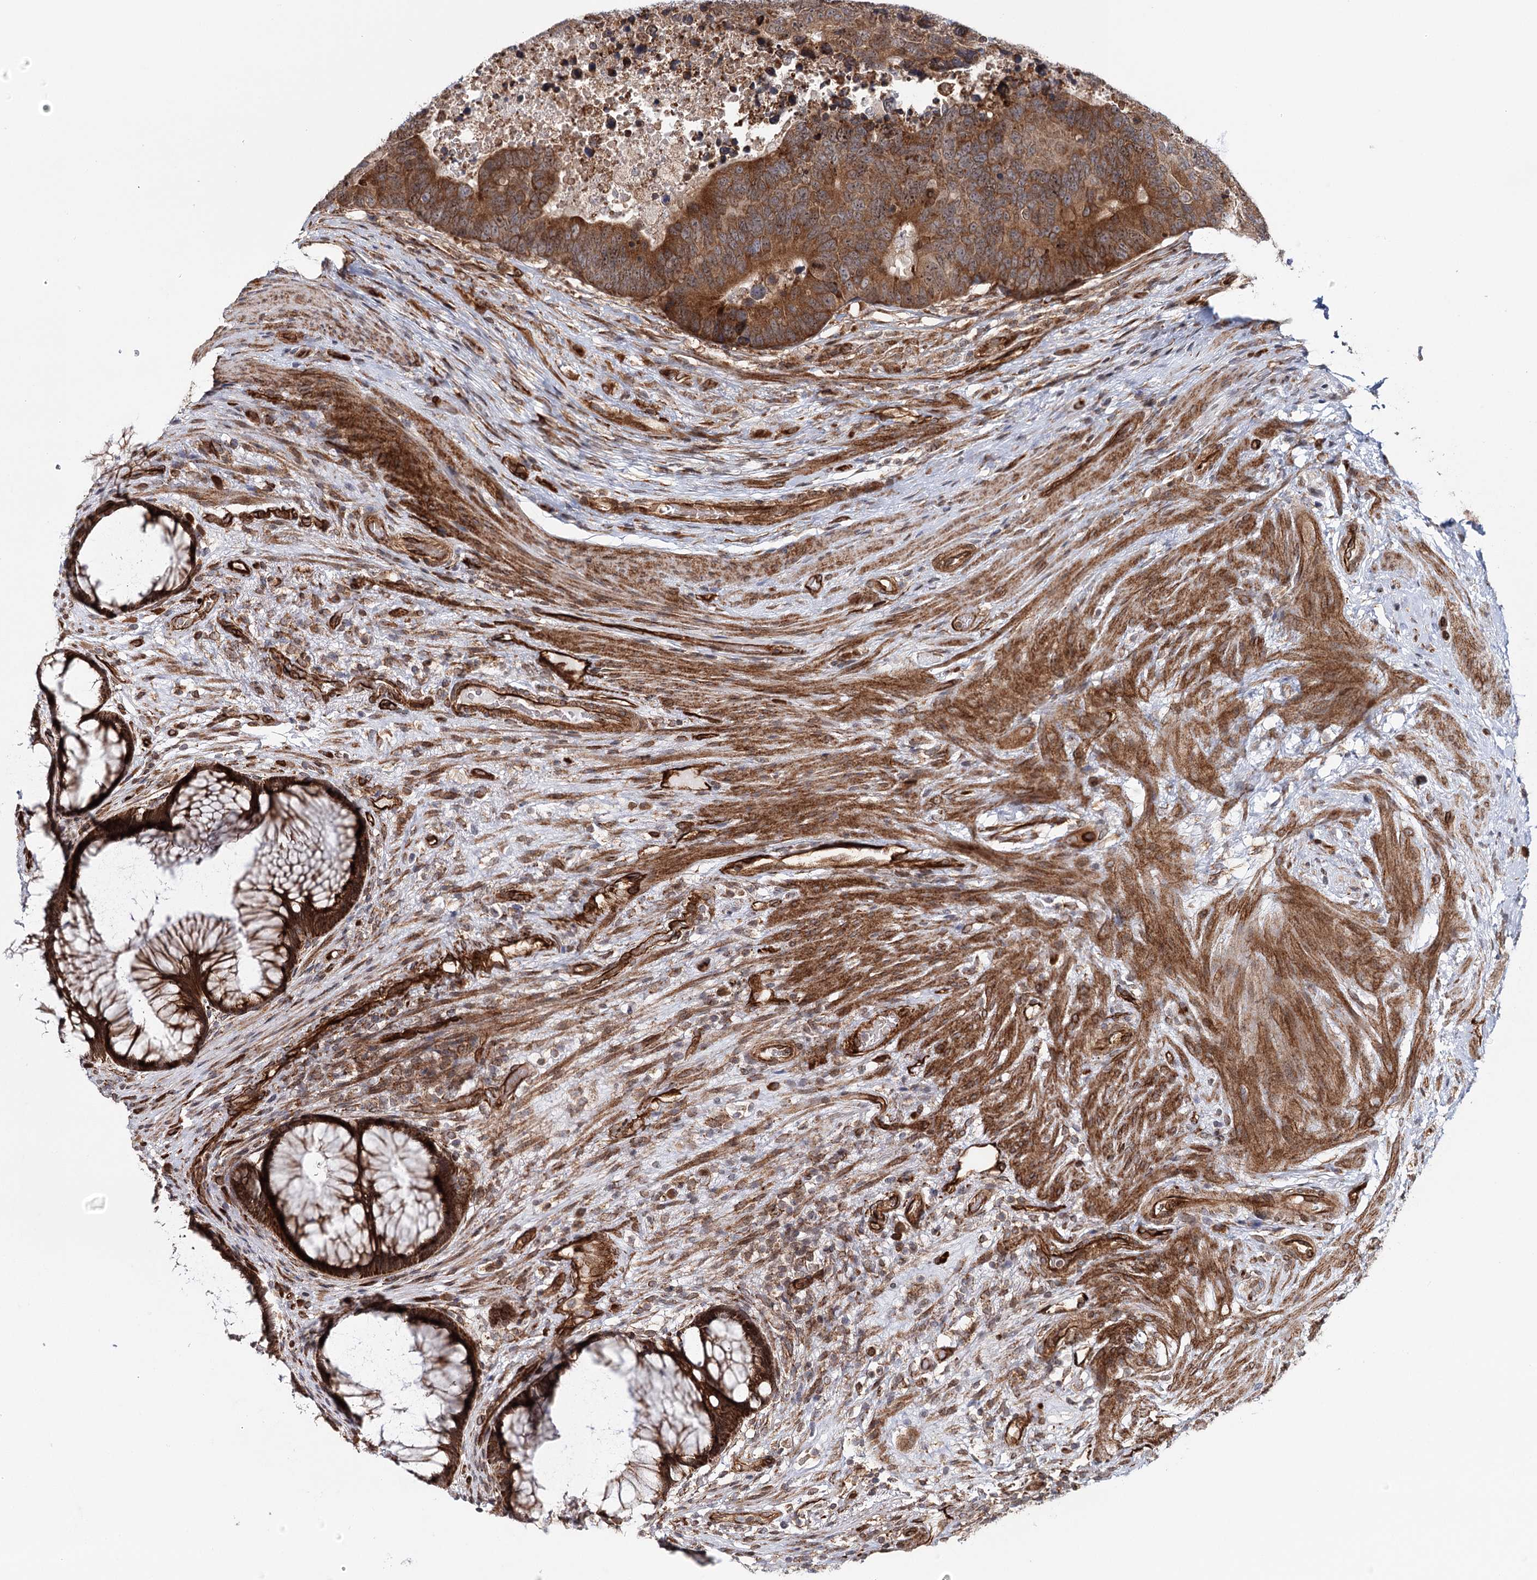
{"staining": {"intensity": "strong", "quantity": ">75%", "location": "cytoplasmic/membranous"}, "tissue": "rectum", "cell_type": "Glandular cells", "image_type": "normal", "snomed": [{"axis": "morphology", "description": "Normal tissue, NOS"}, {"axis": "topography", "description": "Rectum"}], "caption": "Rectum stained with immunohistochemistry reveals strong cytoplasmic/membranous staining in approximately >75% of glandular cells.", "gene": "MKNK1", "patient": {"sex": "male", "age": 51}}